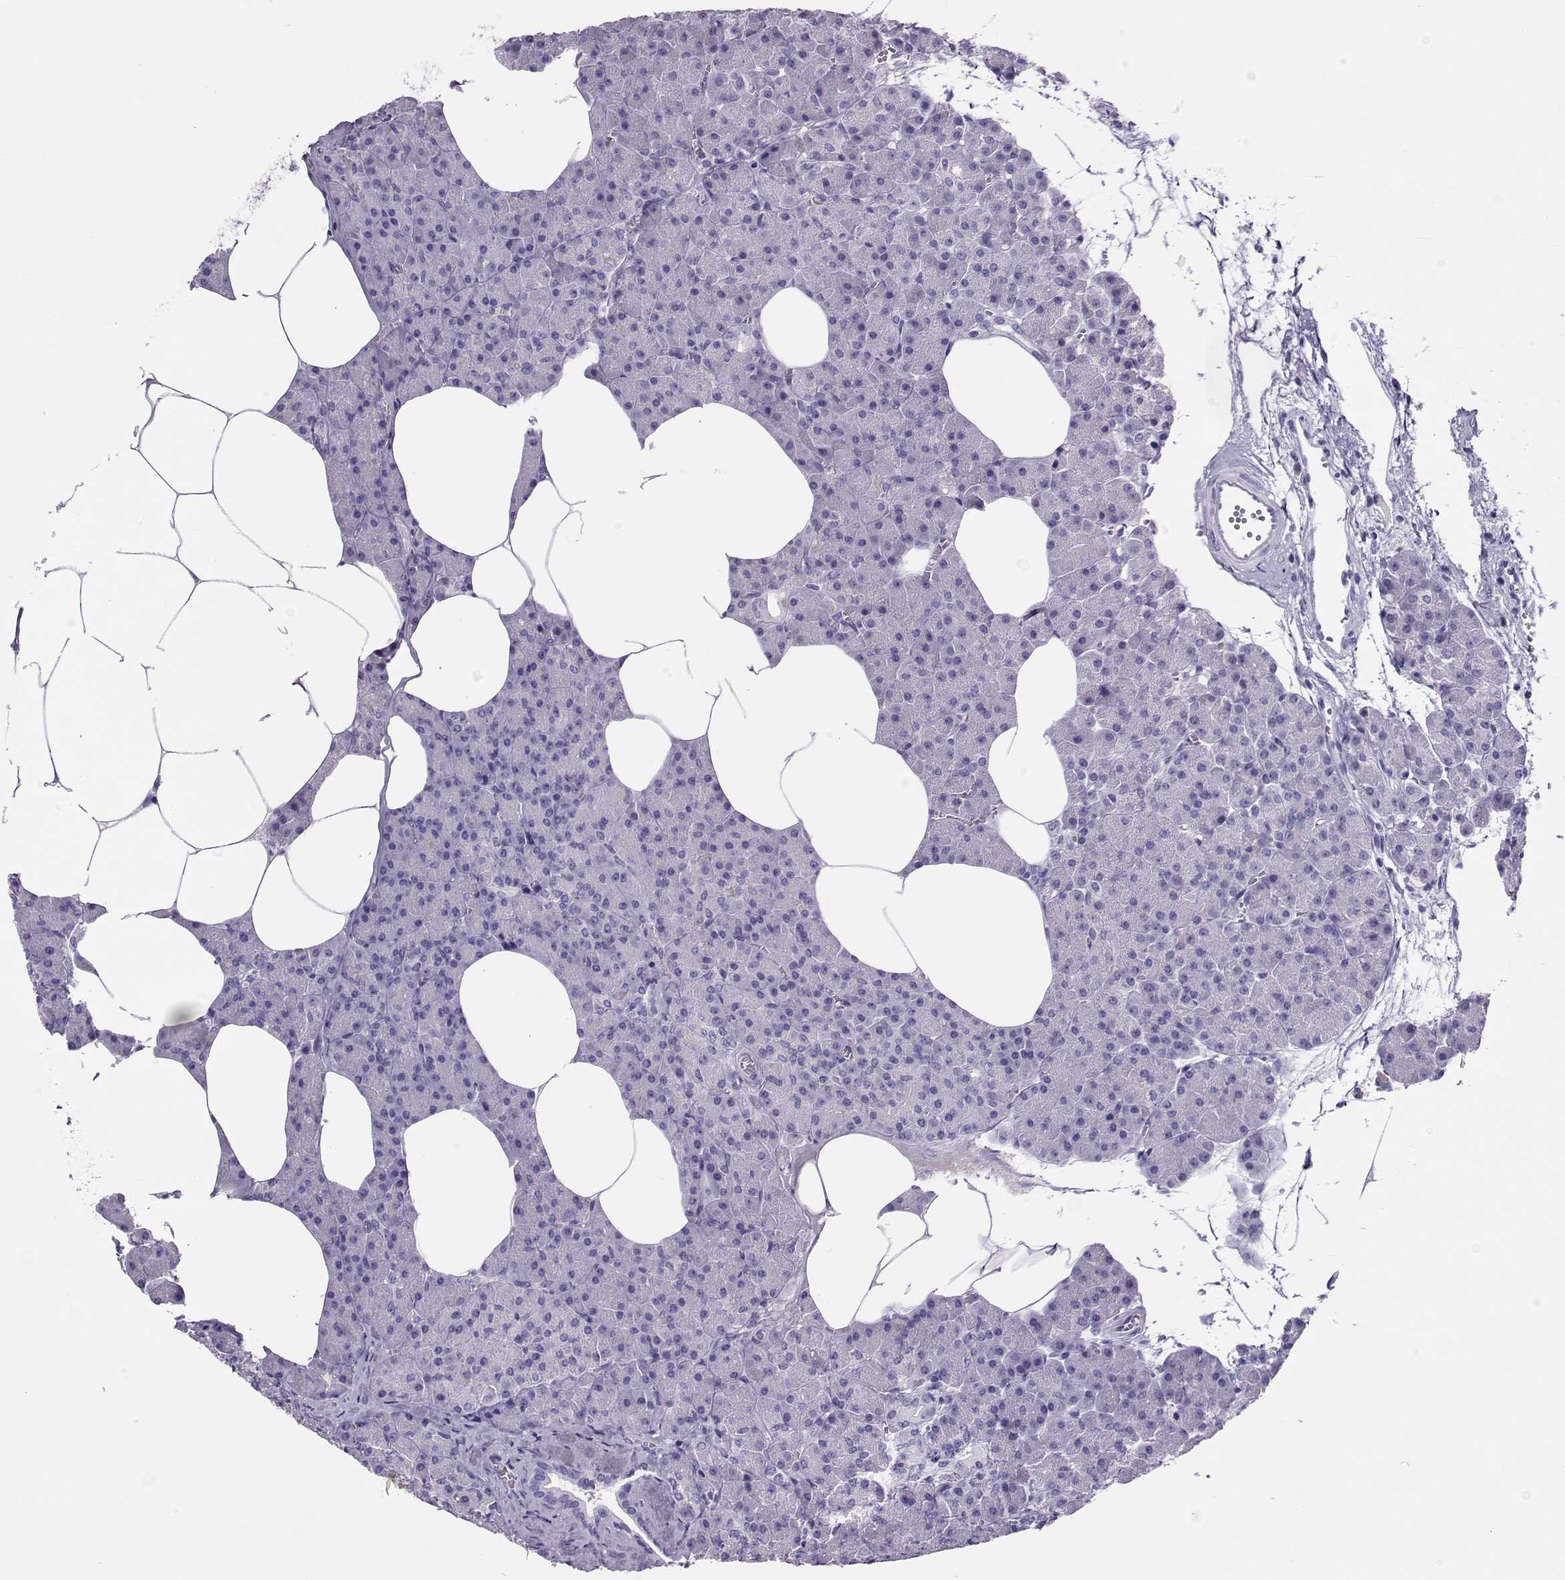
{"staining": {"intensity": "negative", "quantity": "none", "location": "none"}, "tissue": "pancreas", "cell_type": "Exocrine glandular cells", "image_type": "normal", "snomed": [{"axis": "morphology", "description": "Normal tissue, NOS"}, {"axis": "topography", "description": "Pancreas"}], "caption": "This is an immunohistochemistry photomicrograph of normal pancreas. There is no positivity in exocrine glandular cells.", "gene": "LINGO1", "patient": {"sex": "female", "age": 45}}